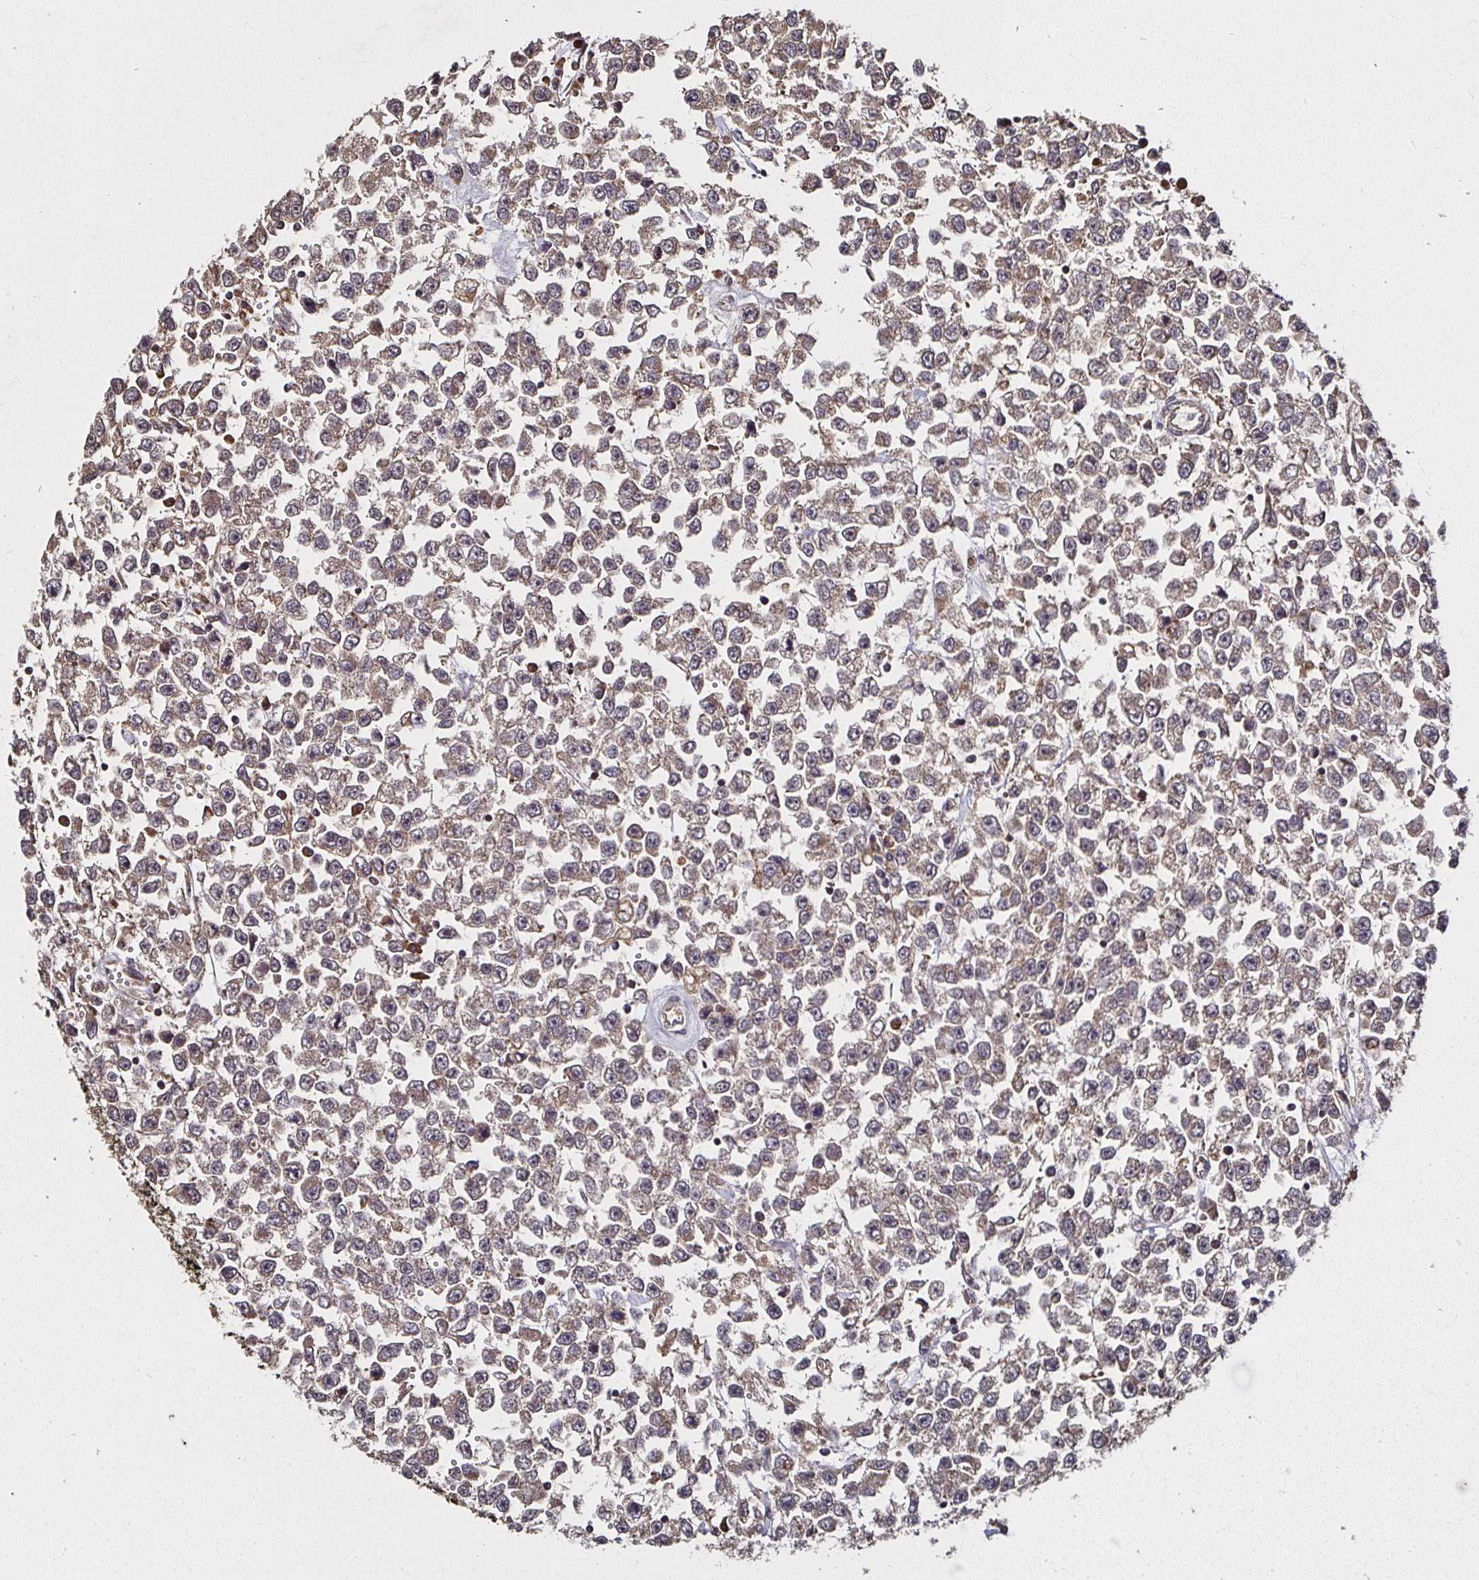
{"staining": {"intensity": "moderate", "quantity": ">75%", "location": "cytoplasmic/membranous"}, "tissue": "testis cancer", "cell_type": "Tumor cells", "image_type": "cancer", "snomed": [{"axis": "morphology", "description": "Seminoma, NOS"}, {"axis": "topography", "description": "Testis"}], "caption": "Protein staining of seminoma (testis) tissue shows moderate cytoplasmic/membranous expression in about >75% of tumor cells. Using DAB (3,3'-diaminobenzidine) (brown) and hematoxylin (blue) stains, captured at high magnification using brightfield microscopy.", "gene": "MLST8", "patient": {"sex": "male", "age": 34}}